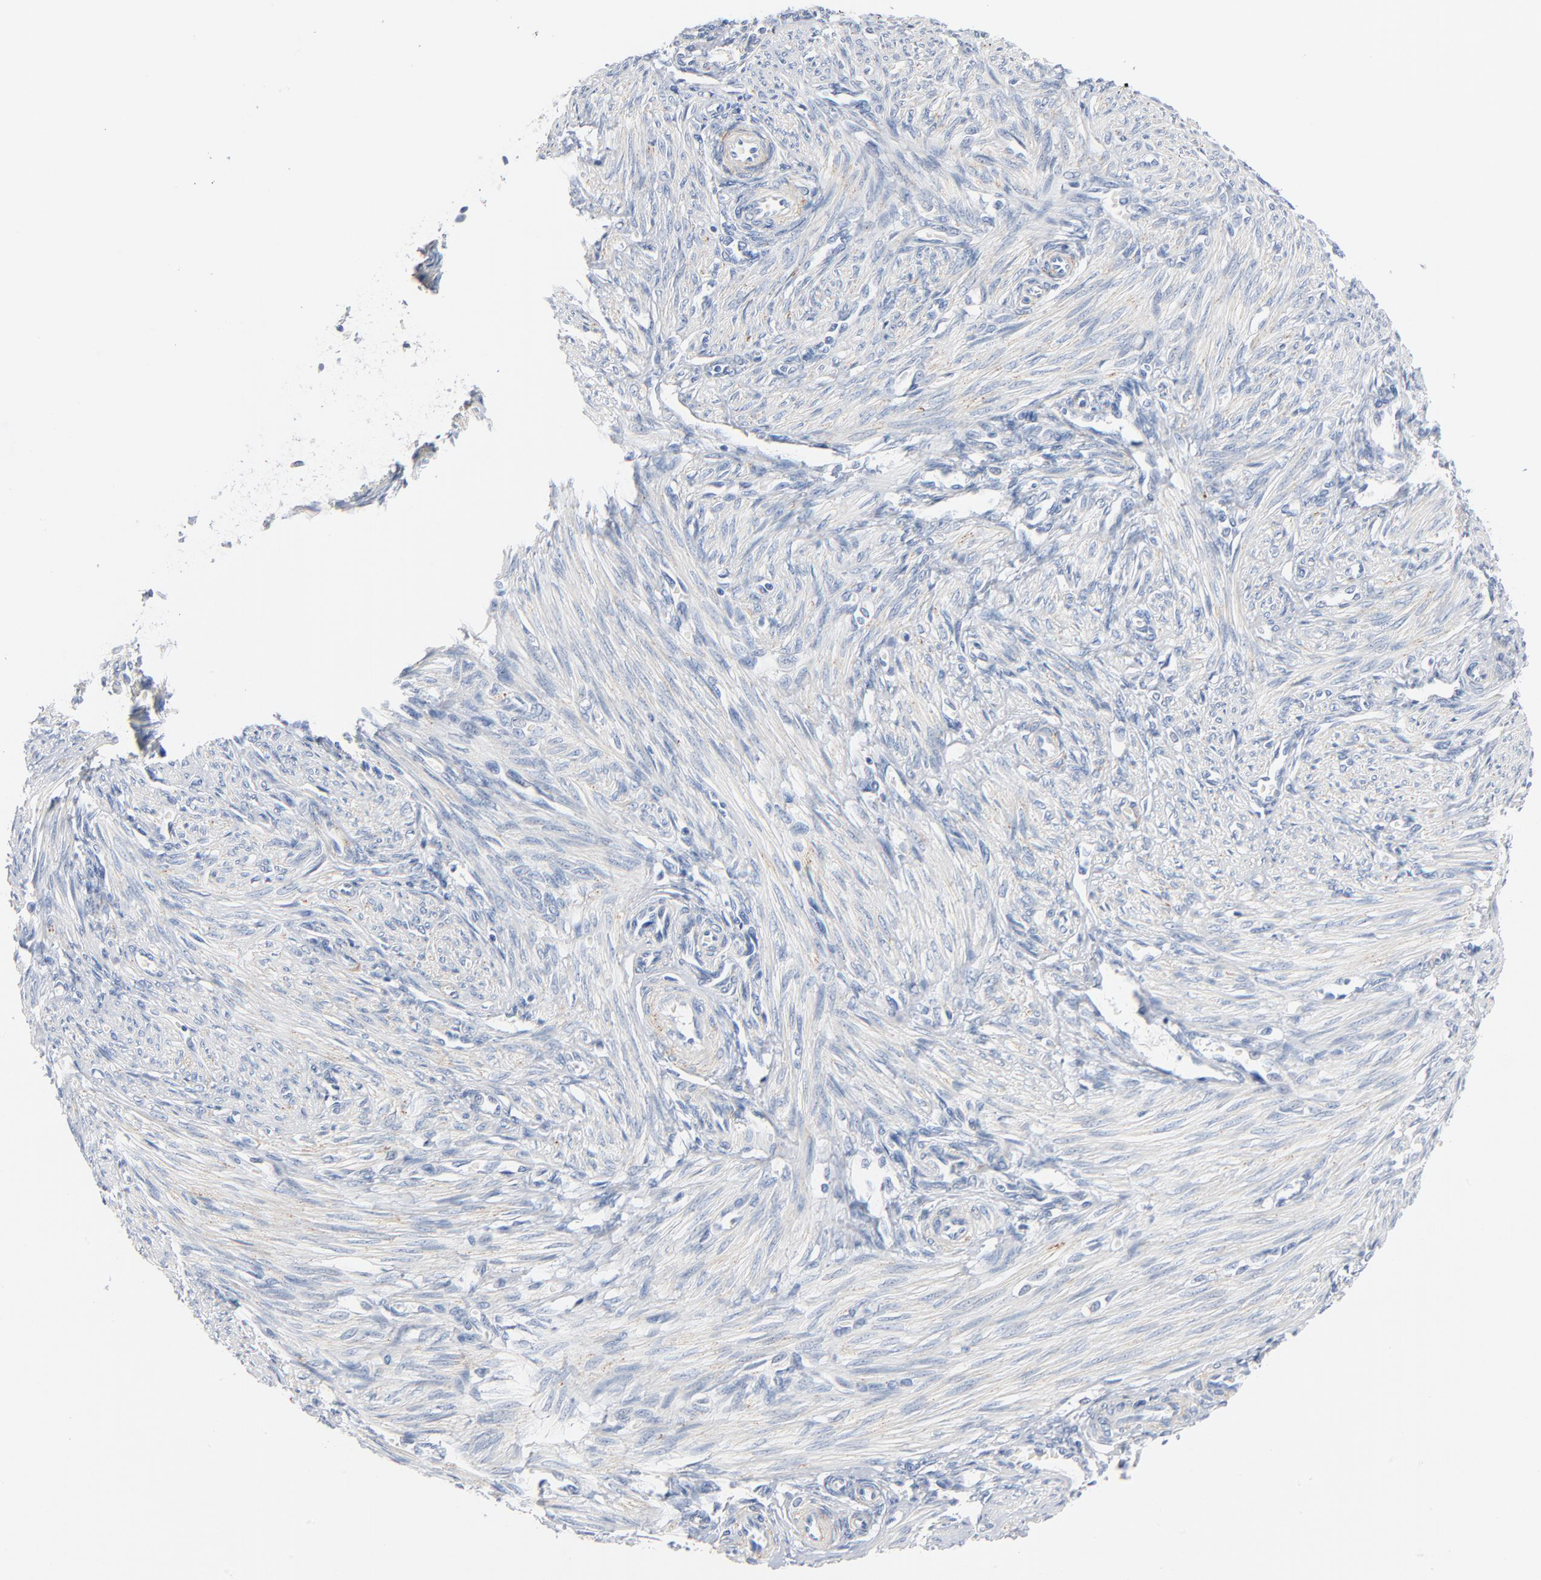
{"staining": {"intensity": "negative", "quantity": "none", "location": "none"}, "tissue": "endometrium", "cell_type": "Cells in endometrial stroma", "image_type": "normal", "snomed": [{"axis": "morphology", "description": "Normal tissue, NOS"}, {"axis": "topography", "description": "Endometrium"}], "caption": "This is an immunohistochemistry (IHC) image of unremarkable endometrium. There is no positivity in cells in endometrial stroma.", "gene": "IFT43", "patient": {"sex": "female", "age": 27}}